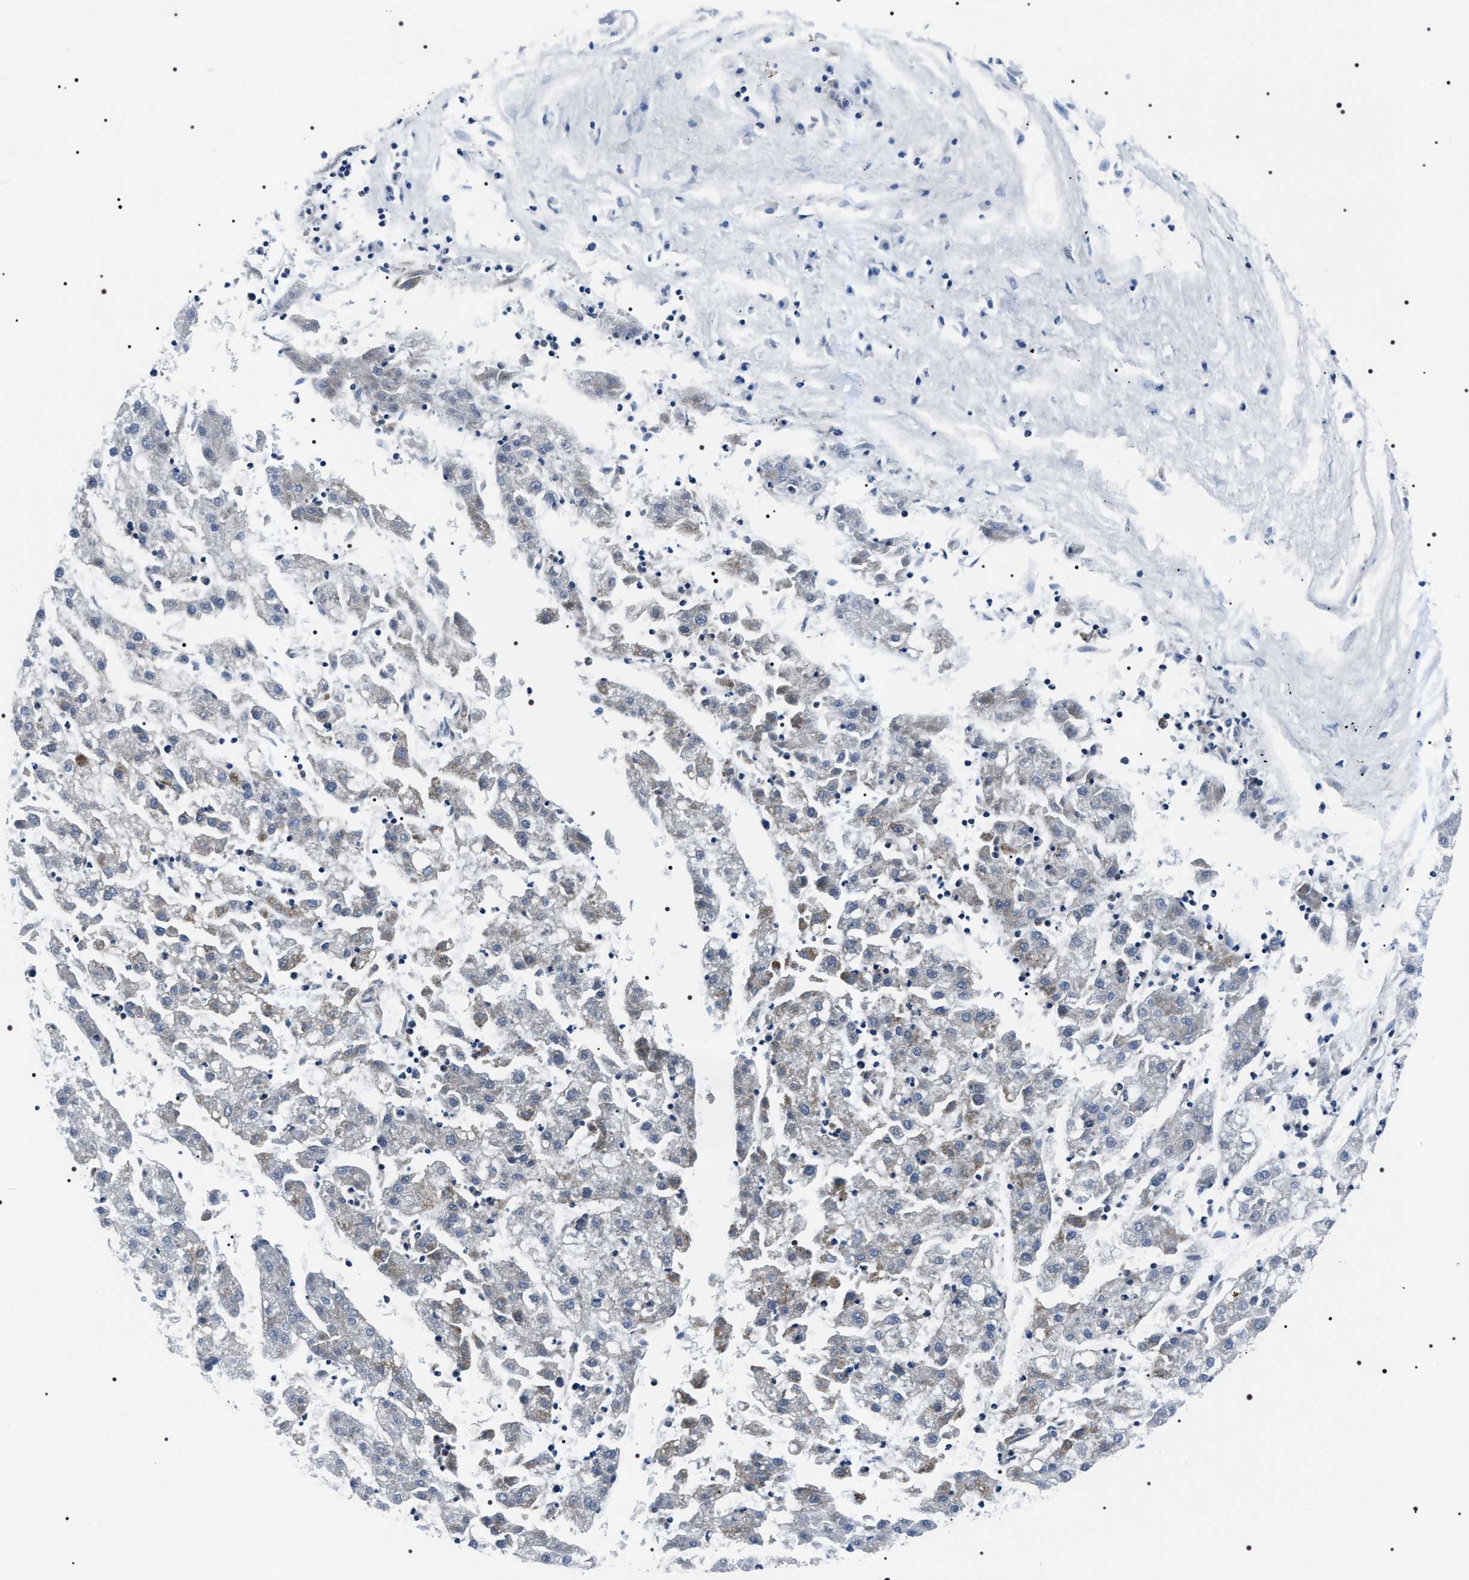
{"staining": {"intensity": "negative", "quantity": "none", "location": "none"}, "tissue": "liver cancer", "cell_type": "Tumor cells", "image_type": "cancer", "snomed": [{"axis": "morphology", "description": "Carcinoma, Hepatocellular, NOS"}, {"axis": "topography", "description": "Liver"}], "caption": "Immunohistochemistry of human liver cancer exhibits no staining in tumor cells. (DAB (3,3'-diaminobenzidine) immunohistochemistry with hematoxylin counter stain).", "gene": "NTMT1", "patient": {"sex": "male", "age": 72}}